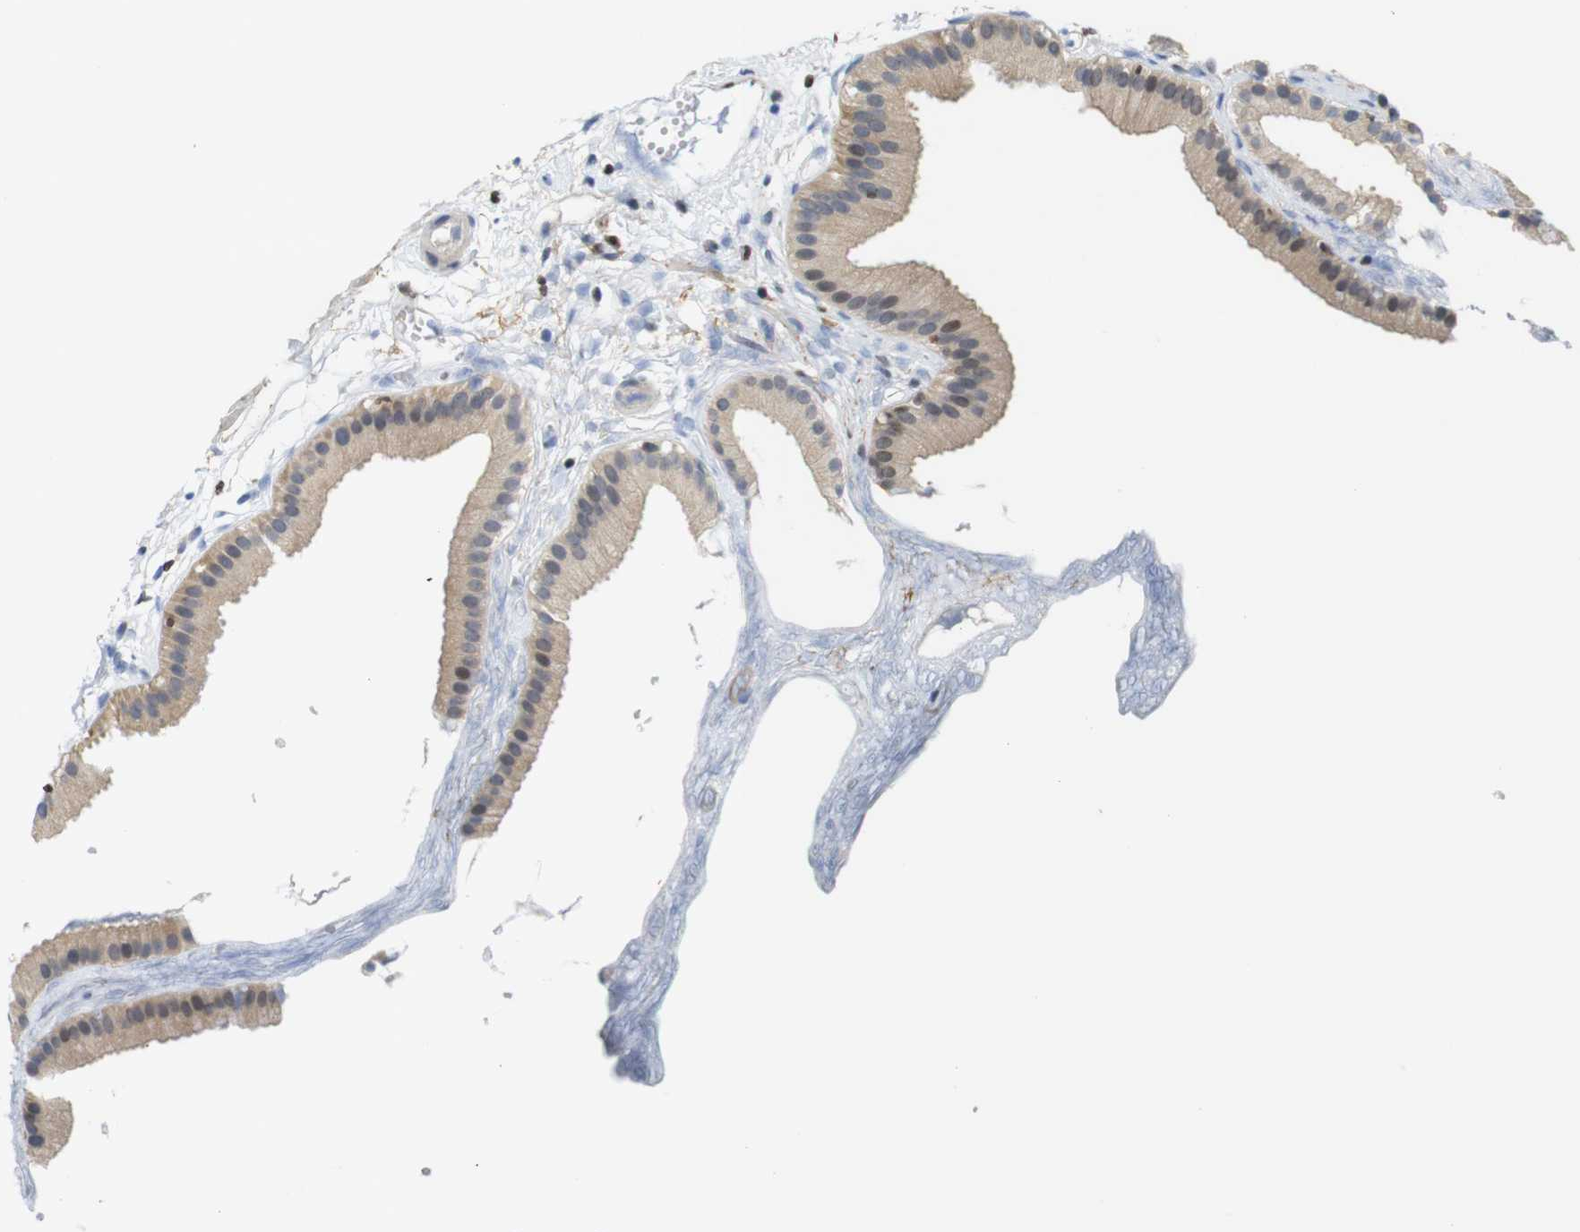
{"staining": {"intensity": "moderate", "quantity": ">75%", "location": "cytoplasmic/membranous,nuclear"}, "tissue": "gallbladder", "cell_type": "Glandular cells", "image_type": "normal", "snomed": [{"axis": "morphology", "description": "Normal tissue, NOS"}, {"axis": "topography", "description": "Gallbladder"}], "caption": "IHC histopathology image of benign gallbladder: gallbladder stained using IHC exhibits medium levels of moderate protein expression localized specifically in the cytoplasmic/membranous,nuclear of glandular cells, appearing as a cytoplasmic/membranous,nuclear brown color.", "gene": "MBD1", "patient": {"sex": "female", "age": 64}}